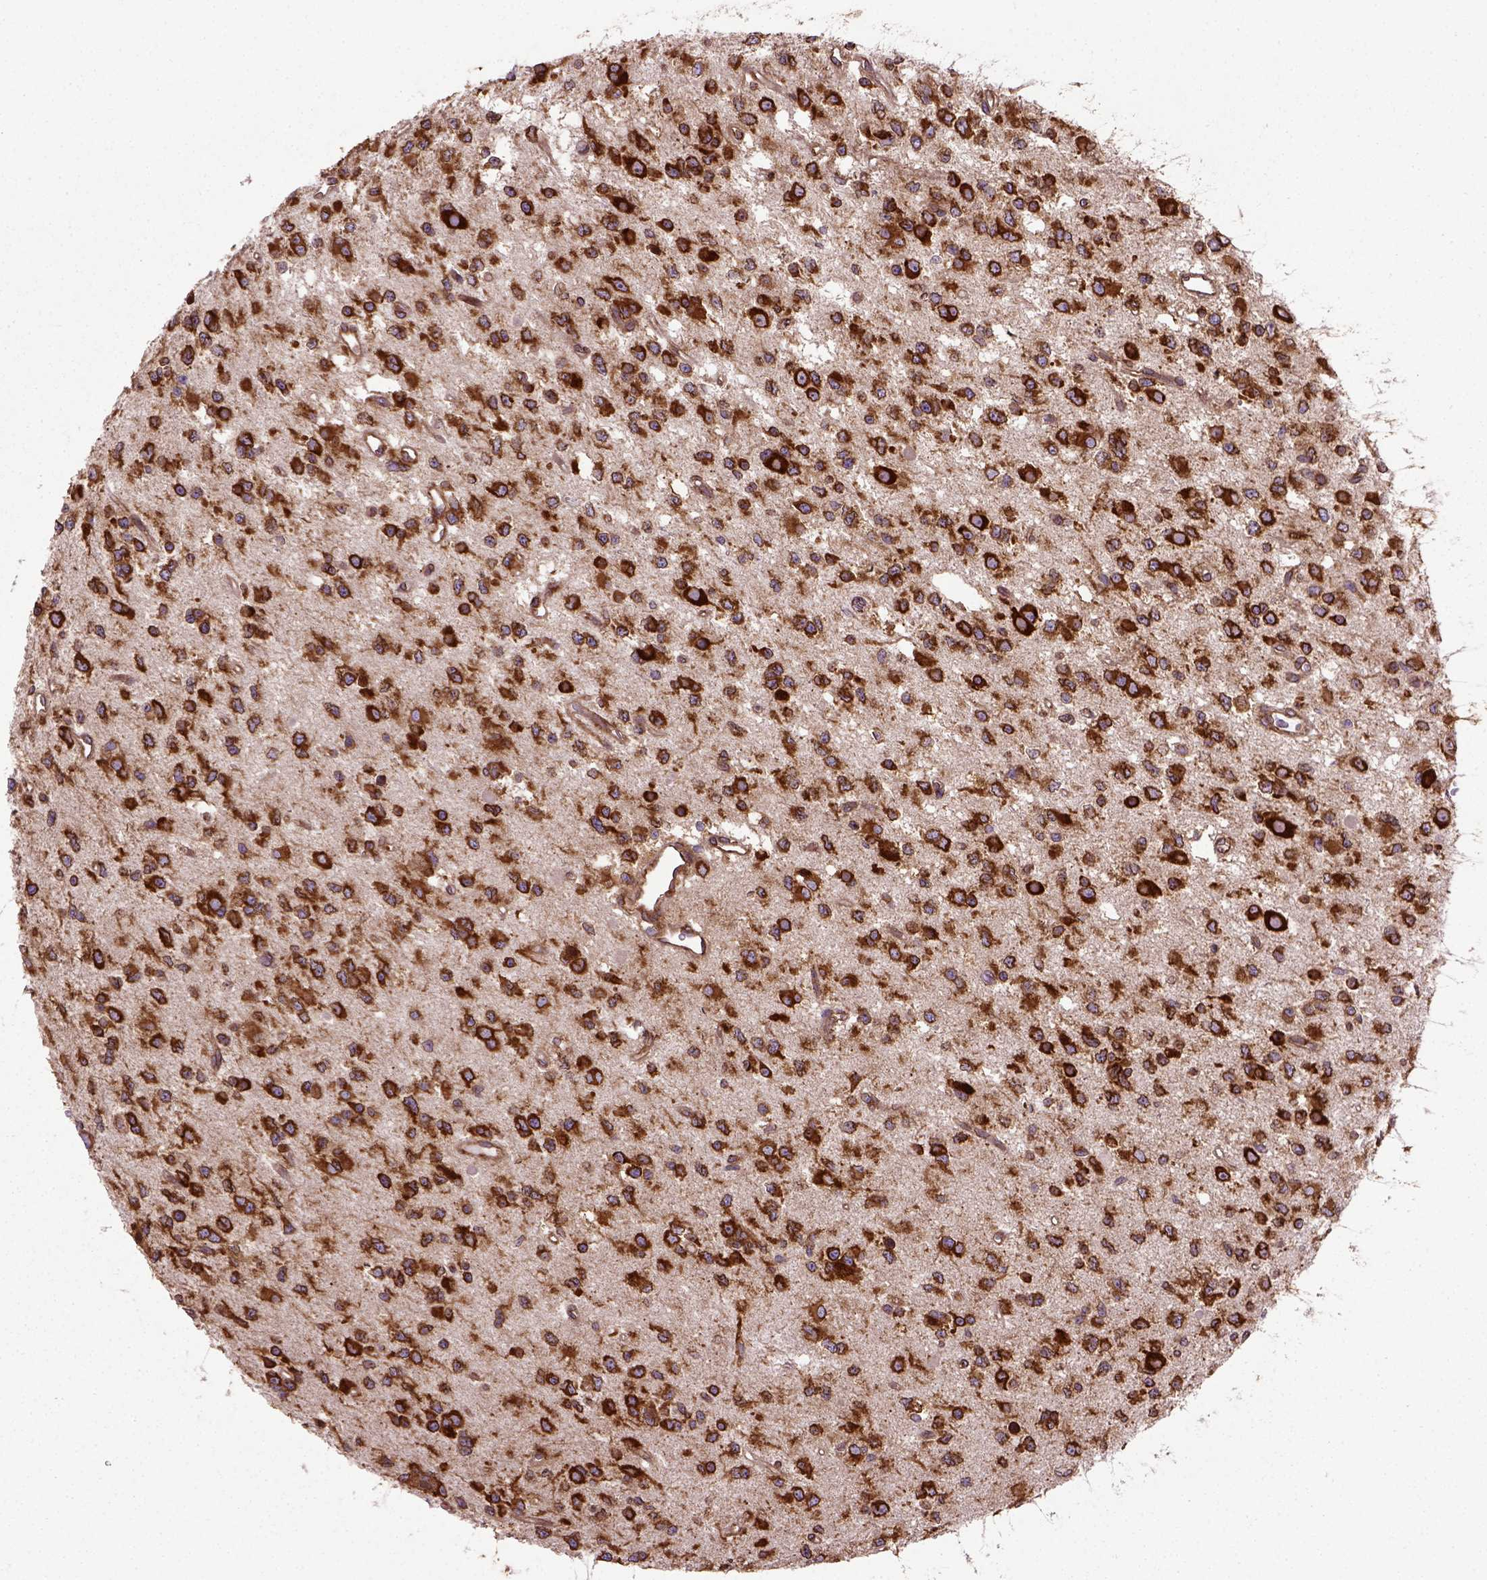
{"staining": {"intensity": "strong", "quantity": ">75%", "location": "cytoplasmic/membranous"}, "tissue": "glioma", "cell_type": "Tumor cells", "image_type": "cancer", "snomed": [{"axis": "morphology", "description": "Glioma, malignant, Low grade"}, {"axis": "topography", "description": "Brain"}], "caption": "Malignant glioma (low-grade) stained with a protein marker shows strong staining in tumor cells.", "gene": "CAPRIN1", "patient": {"sex": "female", "age": 45}}